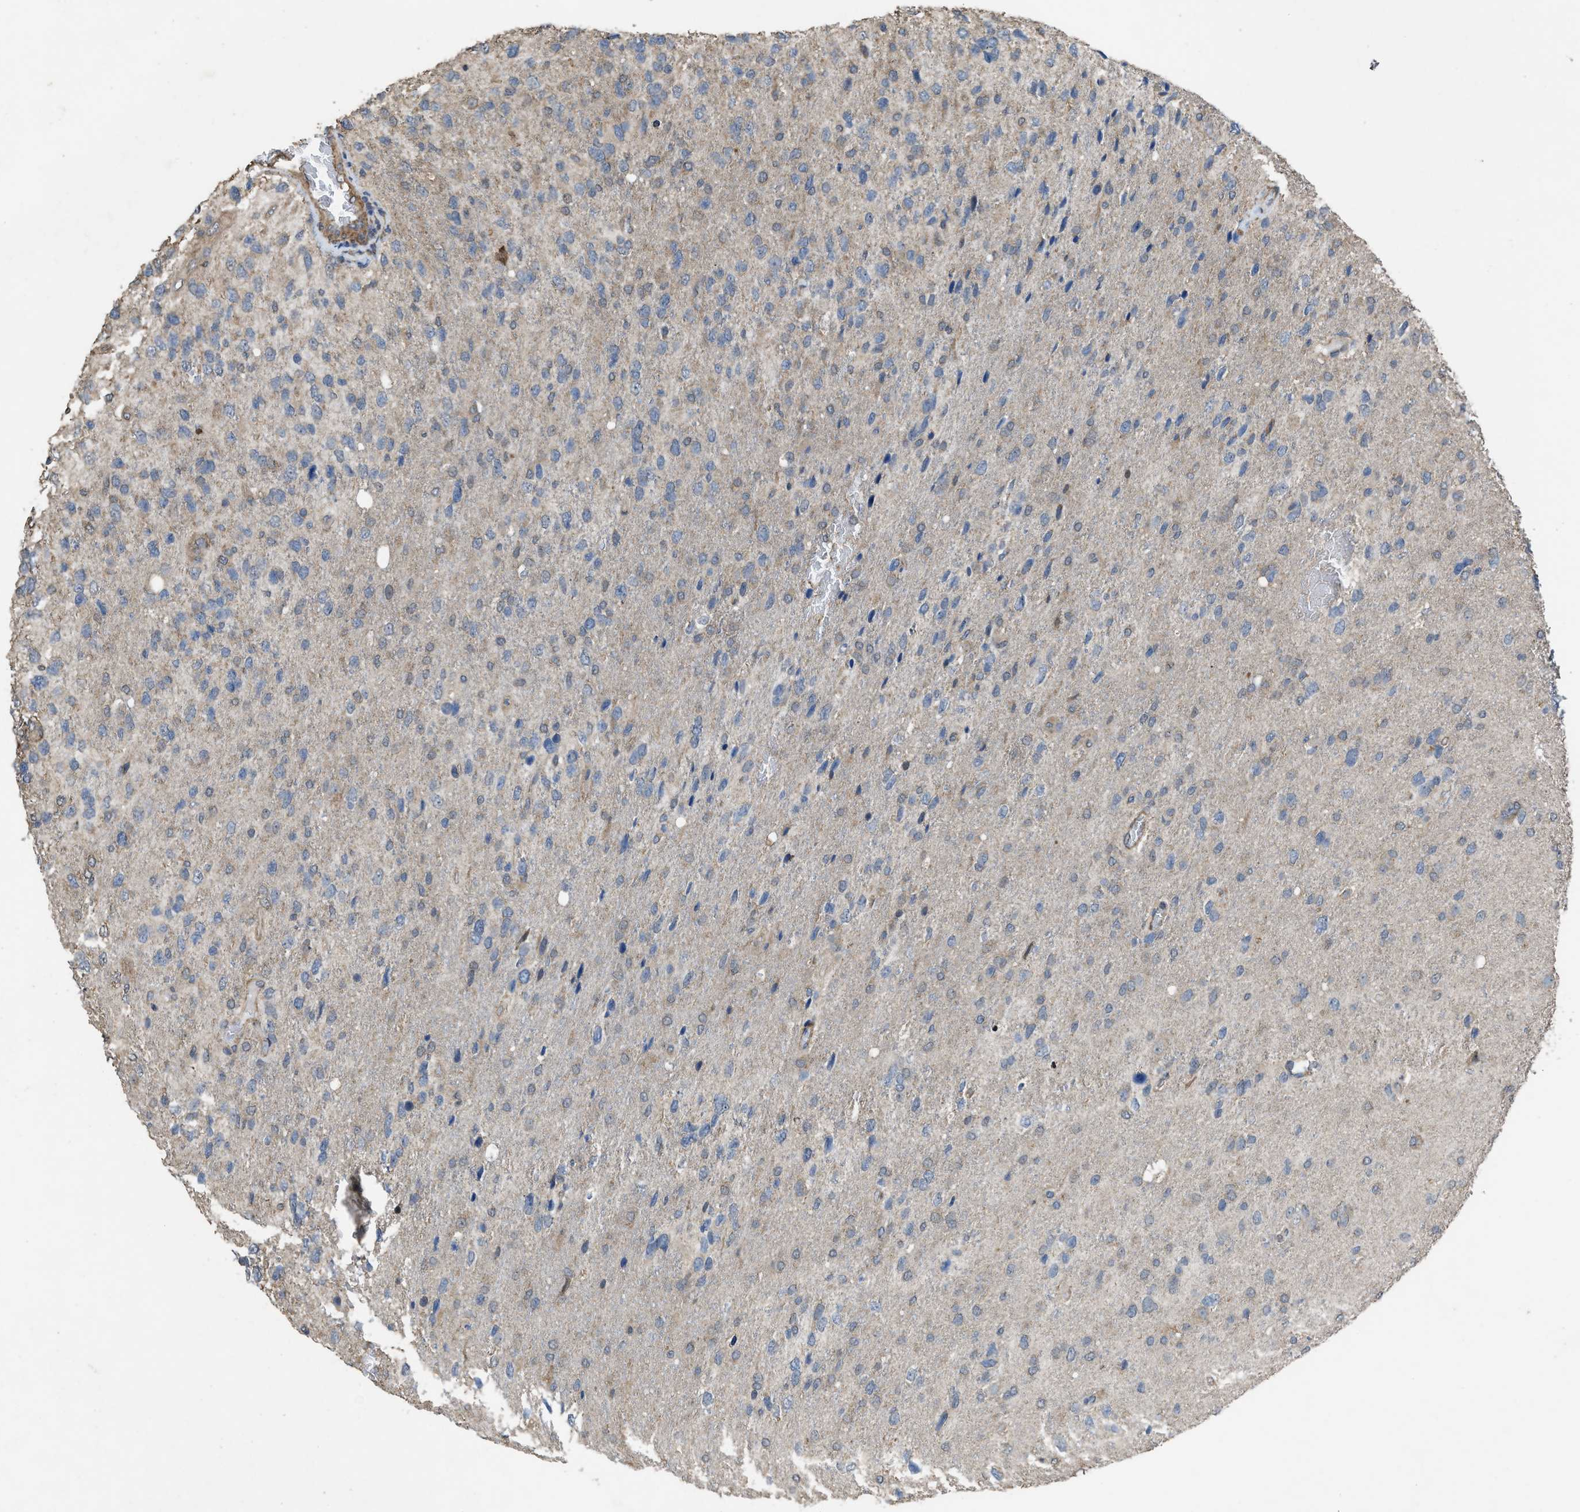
{"staining": {"intensity": "moderate", "quantity": "25%-75%", "location": "cytoplasmic/membranous"}, "tissue": "glioma", "cell_type": "Tumor cells", "image_type": "cancer", "snomed": [{"axis": "morphology", "description": "Glioma, malignant, High grade"}, {"axis": "topography", "description": "Brain"}], "caption": "IHC histopathology image of glioma stained for a protein (brown), which exhibits medium levels of moderate cytoplasmic/membranous expression in approximately 25%-75% of tumor cells.", "gene": "ARL6", "patient": {"sex": "female", "age": 58}}